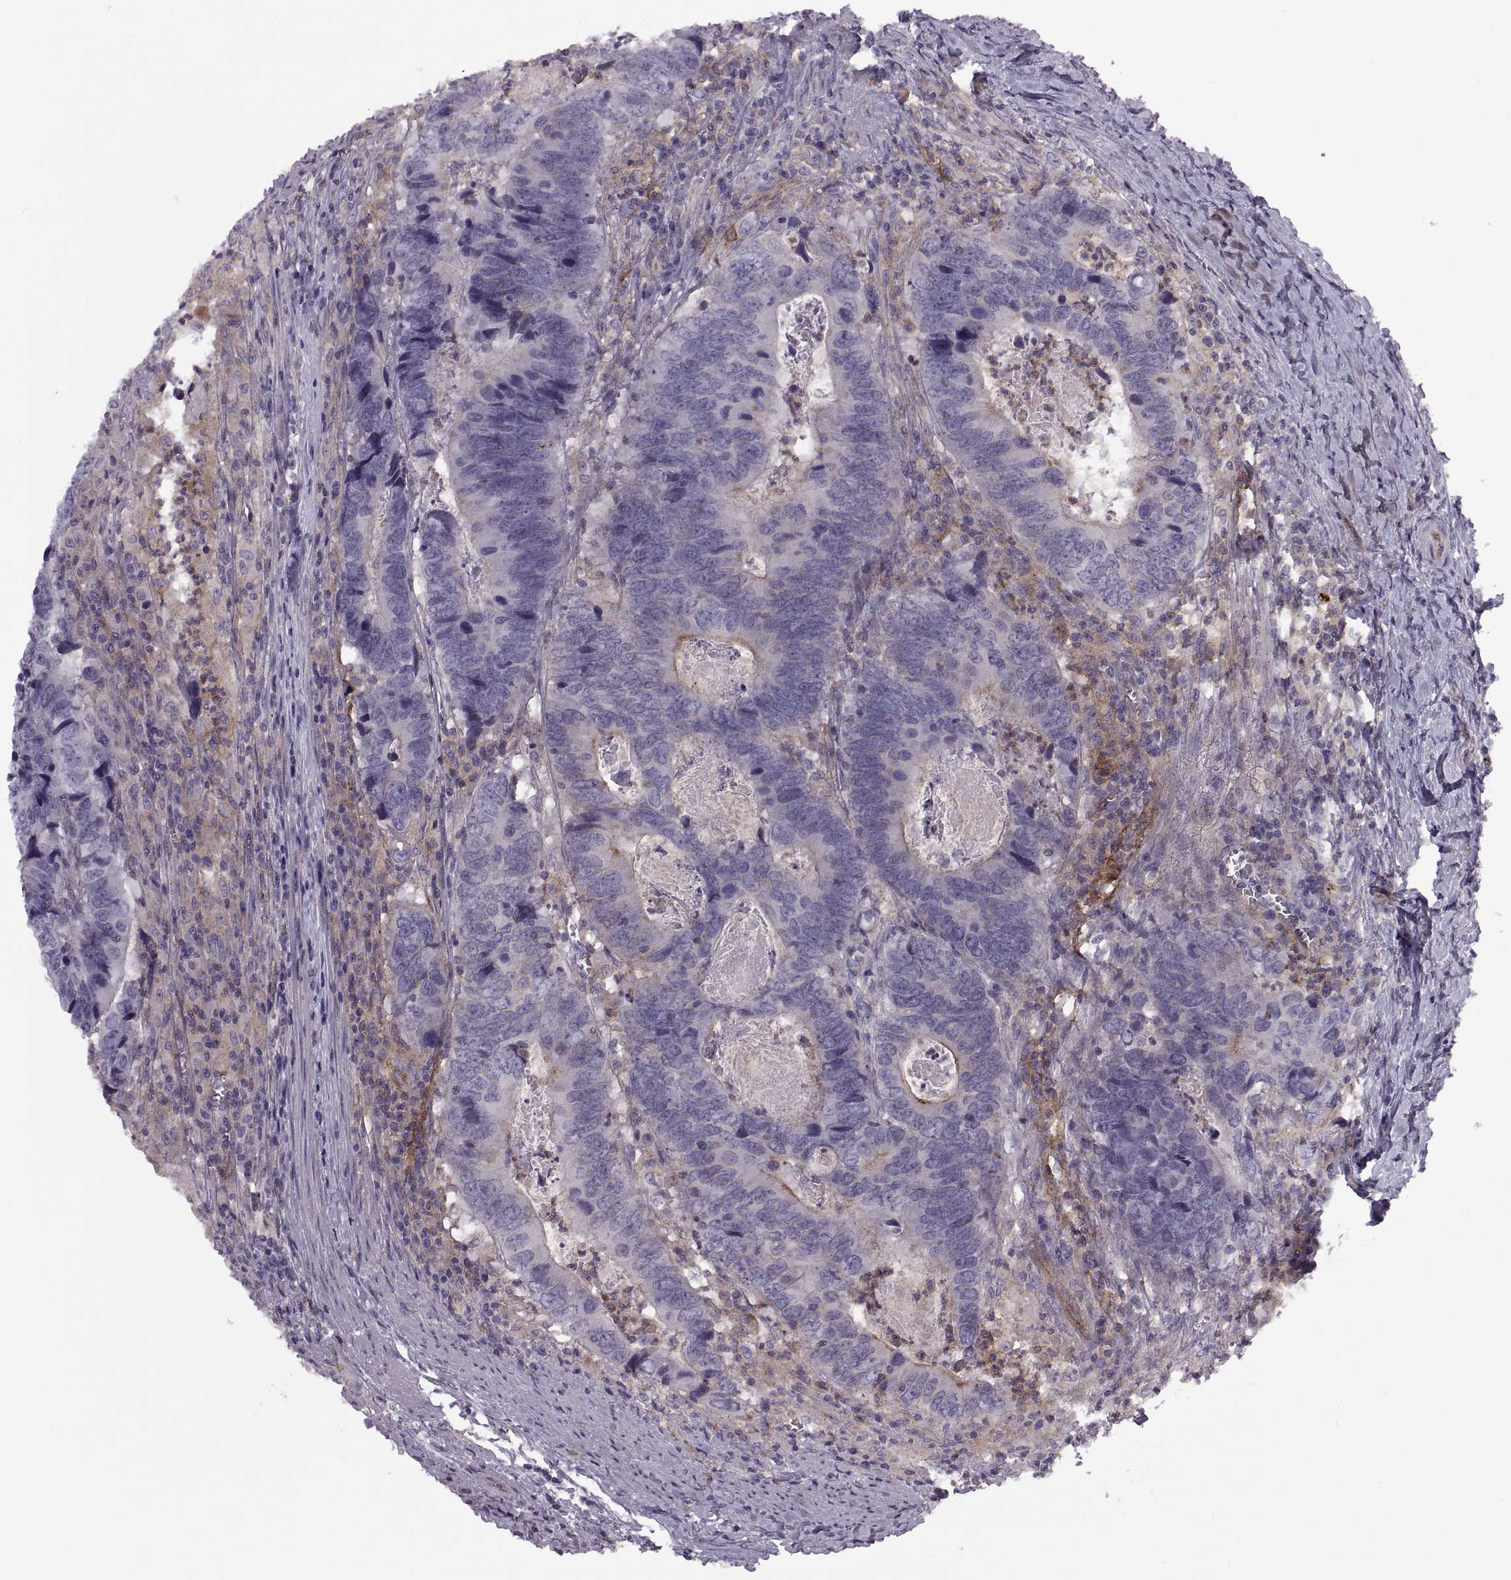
{"staining": {"intensity": "negative", "quantity": "none", "location": "none"}, "tissue": "colorectal cancer", "cell_type": "Tumor cells", "image_type": "cancer", "snomed": [{"axis": "morphology", "description": "Adenocarcinoma, NOS"}, {"axis": "topography", "description": "Colon"}], "caption": "Micrograph shows no protein staining in tumor cells of colorectal cancer tissue.", "gene": "RALB", "patient": {"sex": "female", "age": 82}}